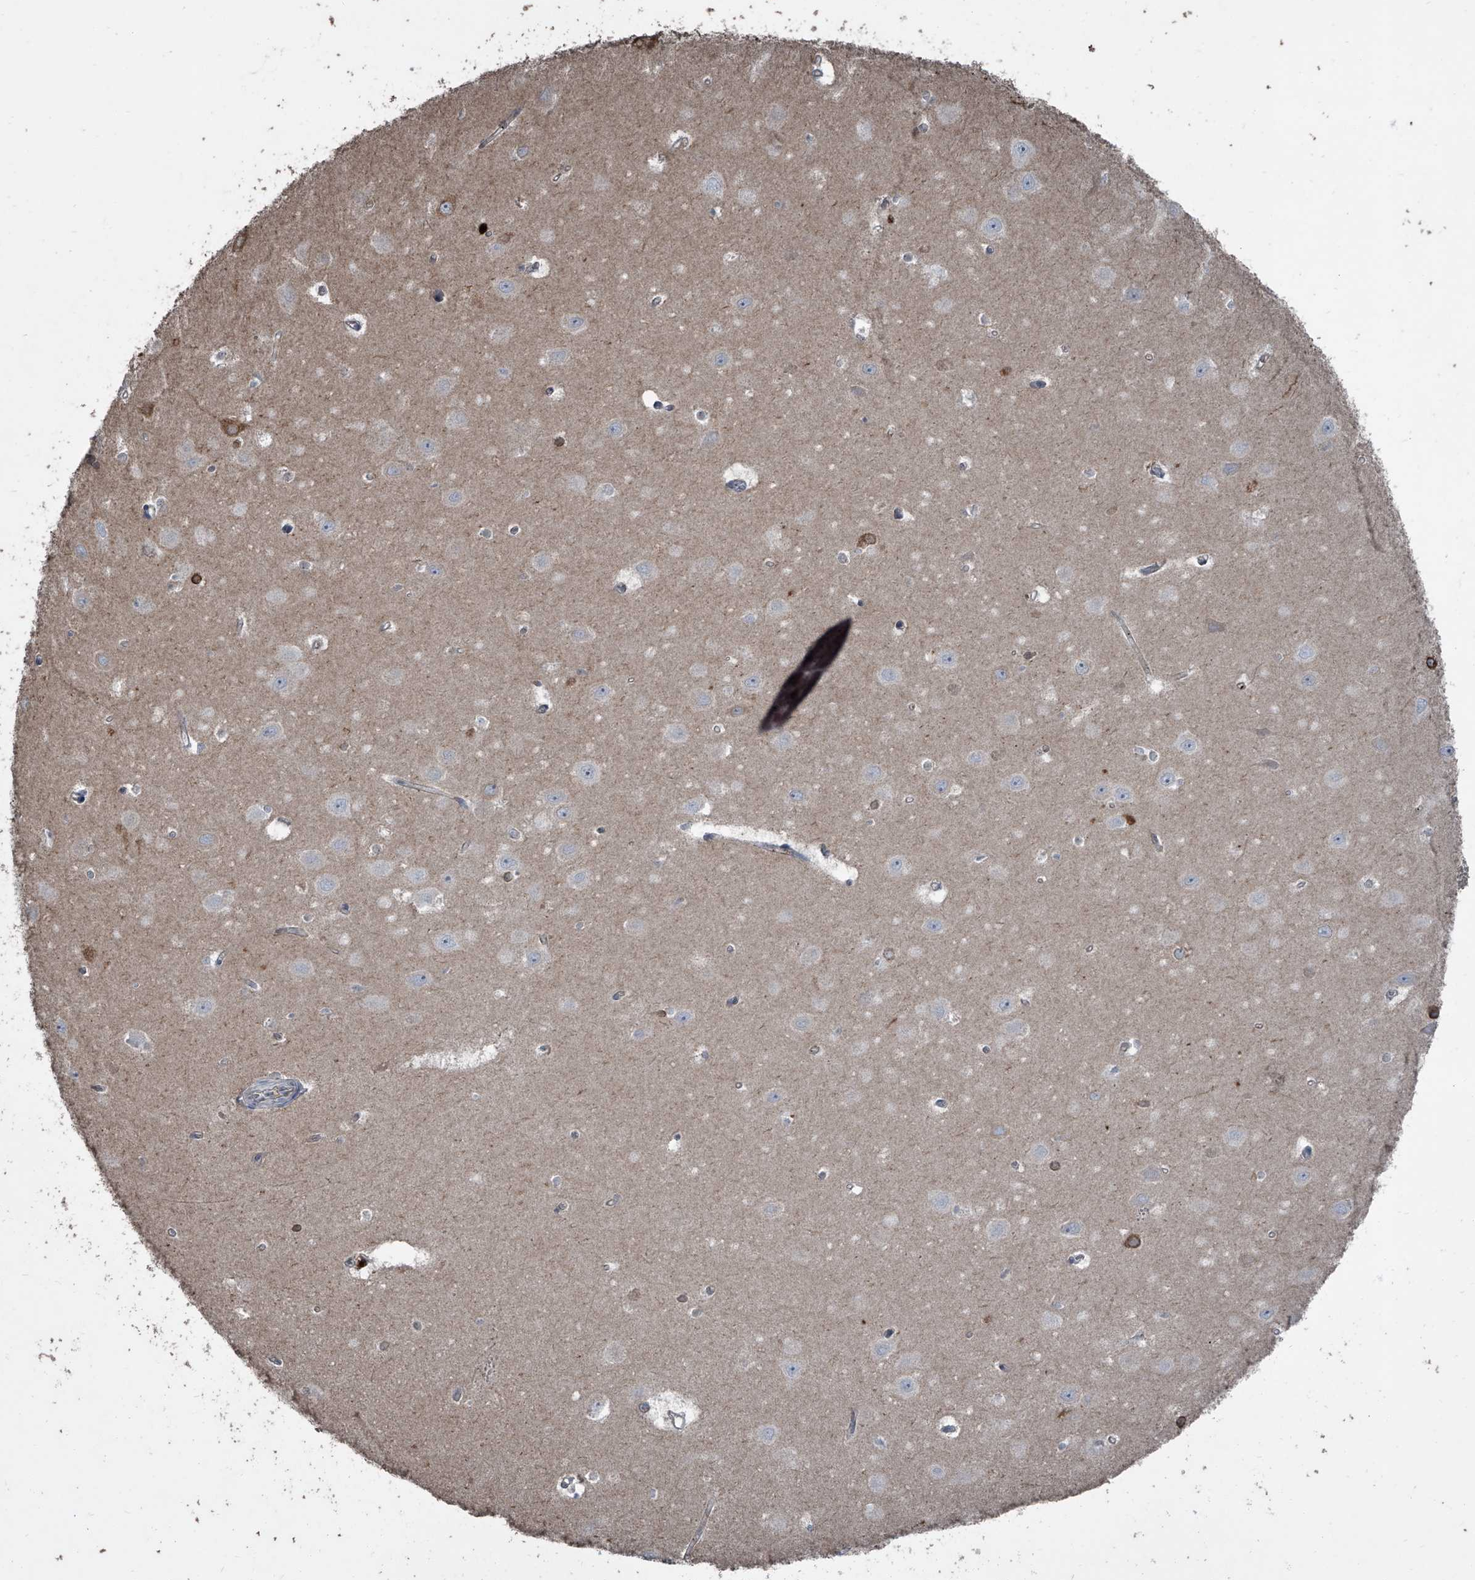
{"staining": {"intensity": "negative", "quantity": "none", "location": "none"}, "tissue": "hippocampus", "cell_type": "Glial cells", "image_type": "normal", "snomed": [{"axis": "morphology", "description": "Normal tissue, NOS"}, {"axis": "topography", "description": "Hippocampus"}], "caption": "This is a histopathology image of immunohistochemistry (IHC) staining of normal hippocampus, which shows no positivity in glial cells. Nuclei are stained in blue.", "gene": "OARD1", "patient": {"sex": "female", "age": 64}}